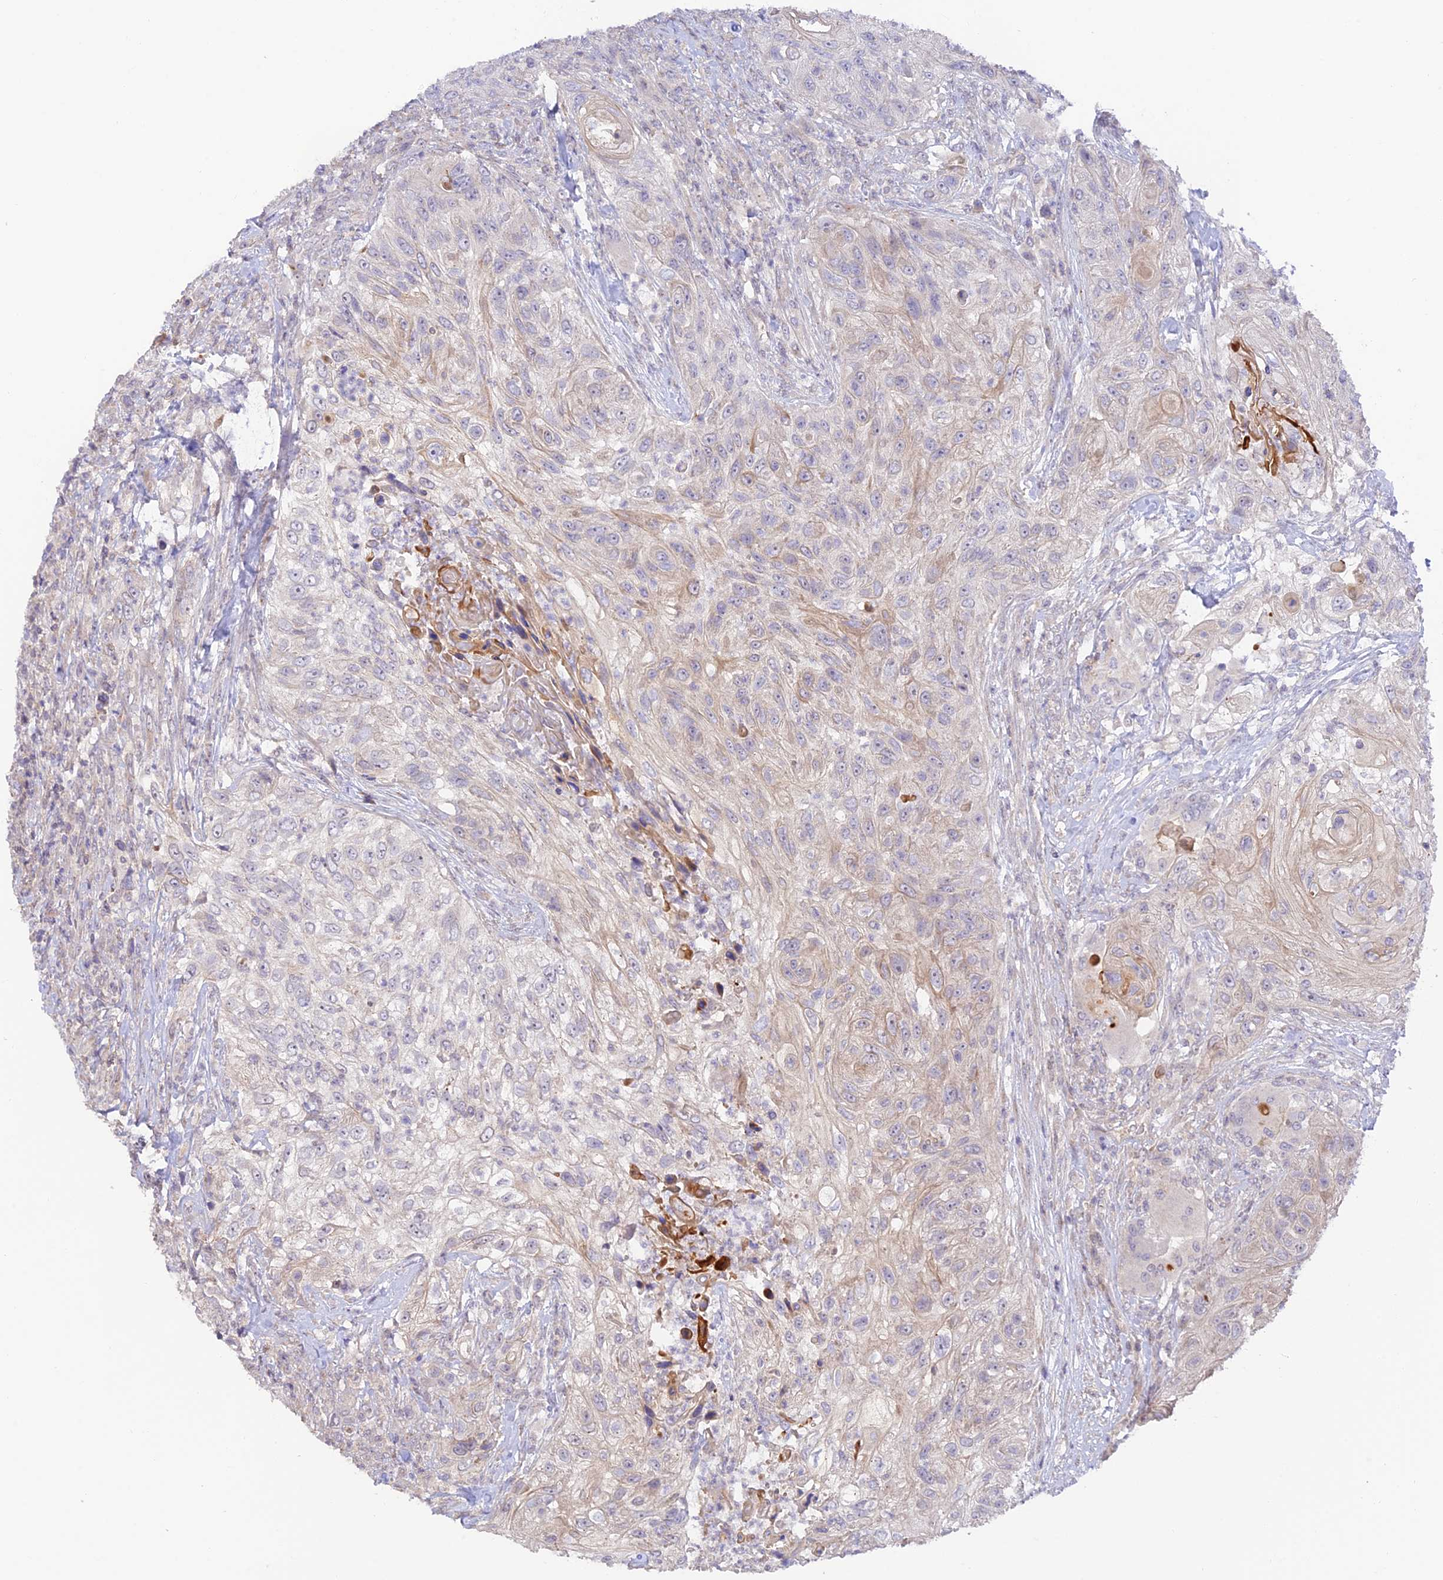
{"staining": {"intensity": "weak", "quantity": "<25%", "location": "cytoplasmic/membranous"}, "tissue": "urothelial cancer", "cell_type": "Tumor cells", "image_type": "cancer", "snomed": [{"axis": "morphology", "description": "Urothelial carcinoma, High grade"}, {"axis": "topography", "description": "Urinary bladder"}], "caption": "Urothelial carcinoma (high-grade) stained for a protein using immunohistochemistry (IHC) displays no expression tumor cells.", "gene": "CAMSAP3", "patient": {"sex": "female", "age": 60}}